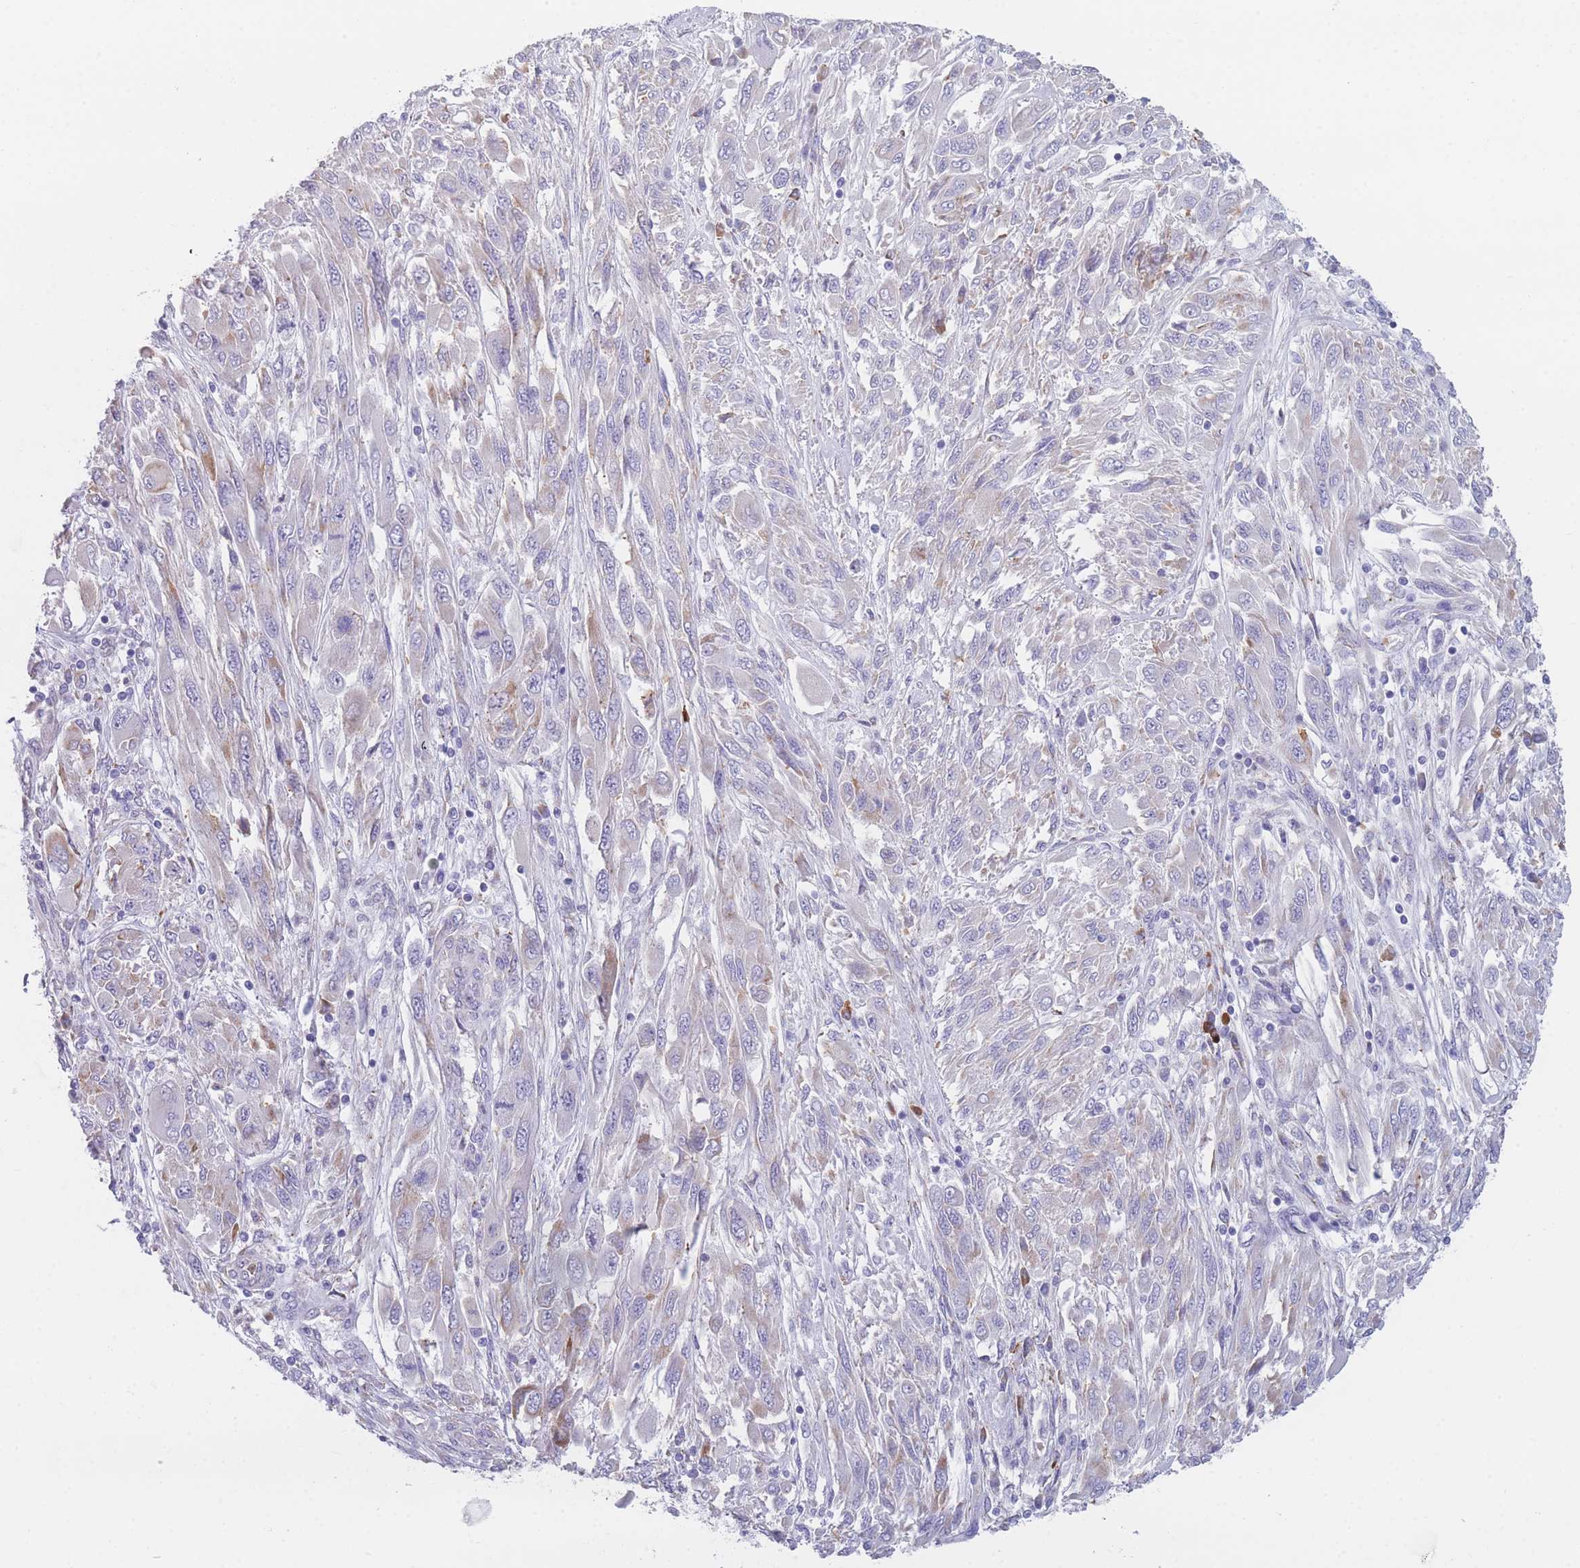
{"staining": {"intensity": "negative", "quantity": "none", "location": "none"}, "tissue": "melanoma", "cell_type": "Tumor cells", "image_type": "cancer", "snomed": [{"axis": "morphology", "description": "Malignant melanoma, NOS"}, {"axis": "topography", "description": "Skin"}], "caption": "Protein analysis of malignant melanoma demonstrates no significant positivity in tumor cells.", "gene": "XKR8", "patient": {"sex": "female", "age": 91}}